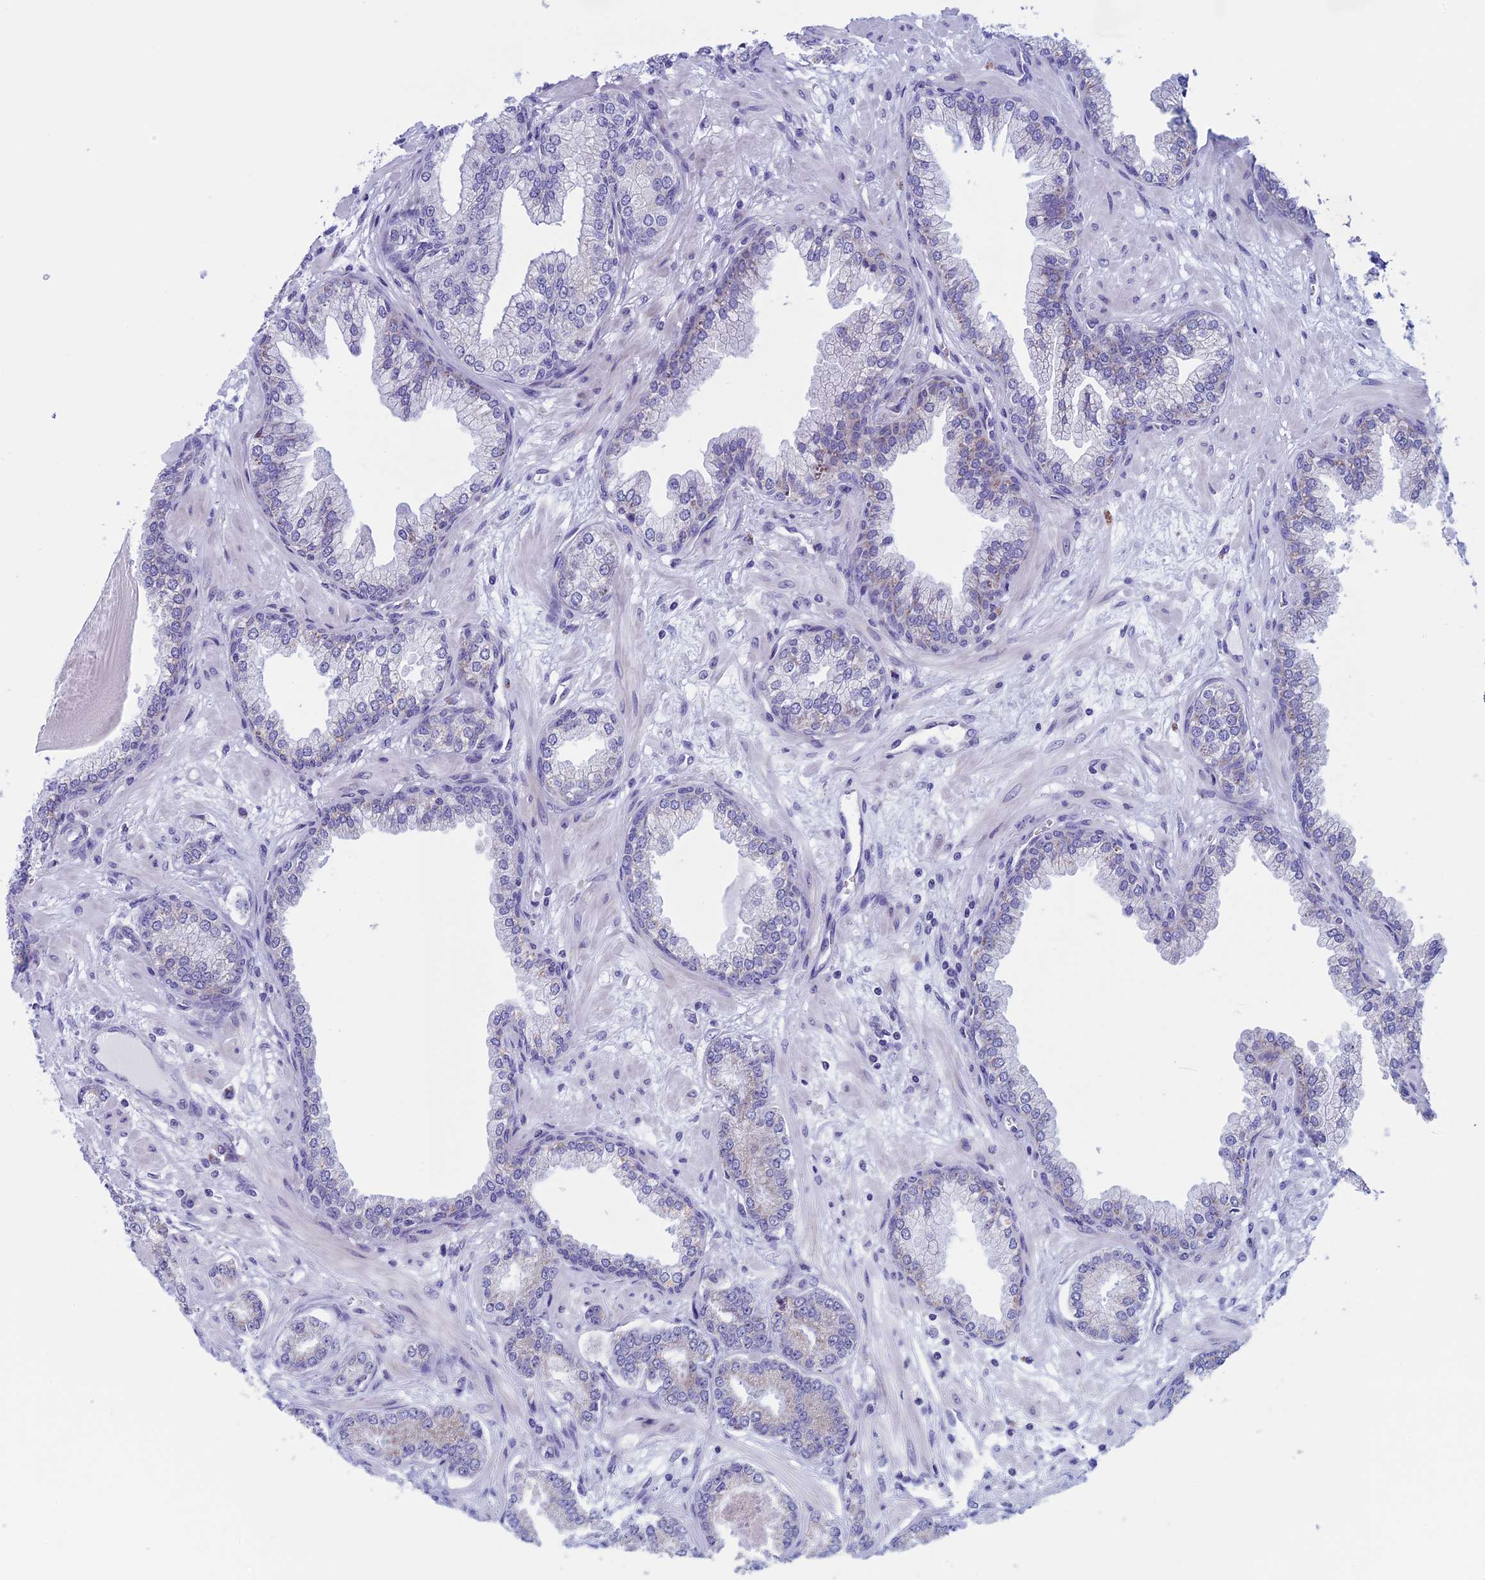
{"staining": {"intensity": "negative", "quantity": "none", "location": "none"}, "tissue": "prostate cancer", "cell_type": "Tumor cells", "image_type": "cancer", "snomed": [{"axis": "morphology", "description": "Adenocarcinoma, Low grade"}, {"axis": "topography", "description": "Prostate"}], "caption": "High magnification brightfield microscopy of prostate cancer (low-grade adenocarcinoma) stained with DAB (3,3'-diaminobenzidine) (brown) and counterstained with hematoxylin (blue): tumor cells show no significant expression.", "gene": "NDUFB9", "patient": {"sex": "male", "age": 64}}